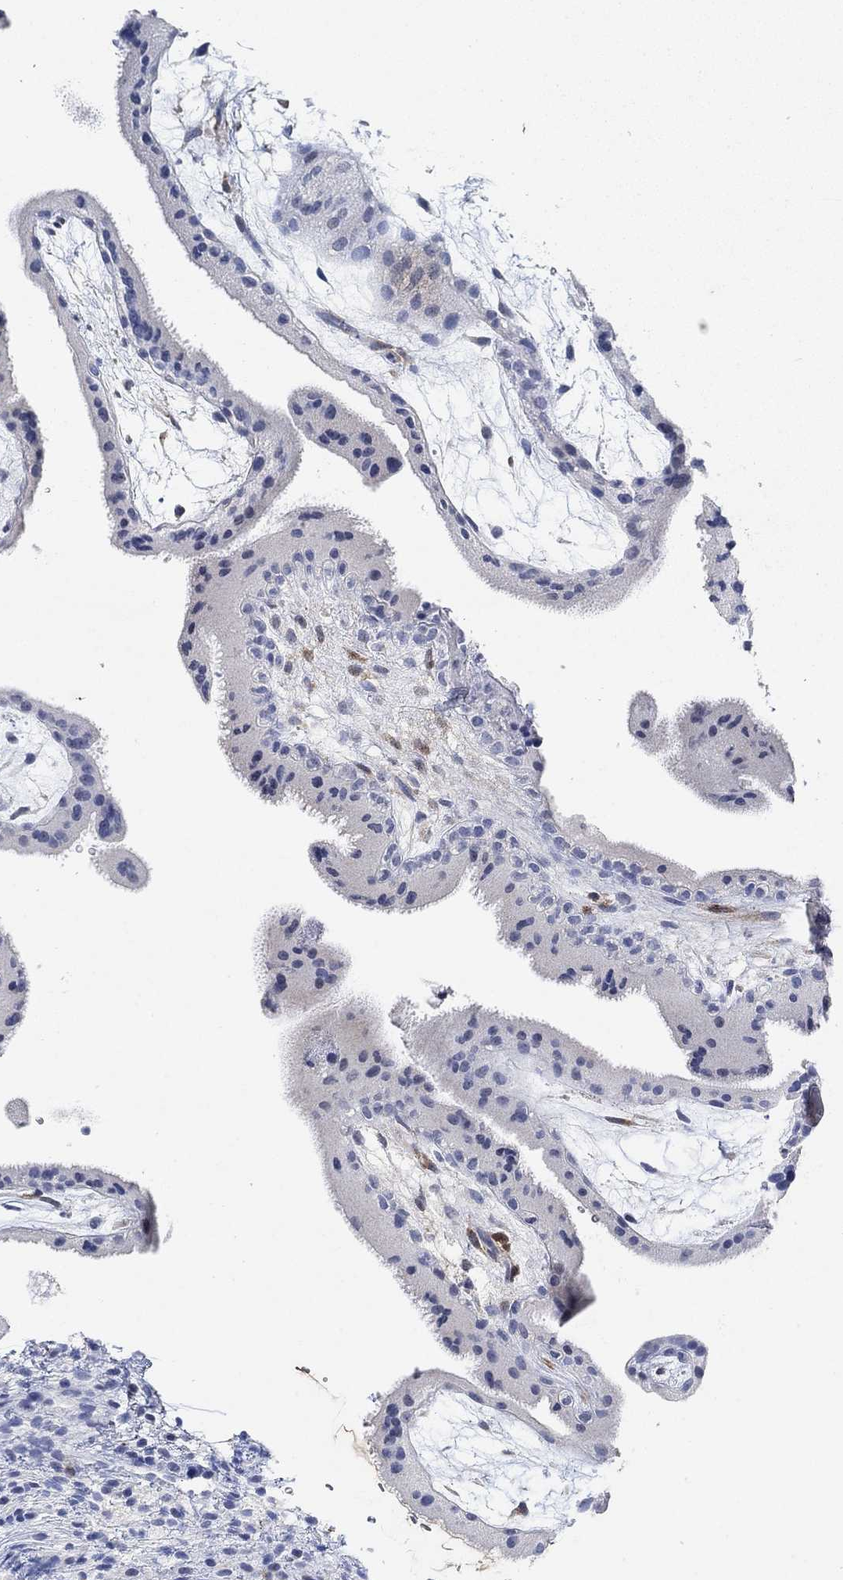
{"staining": {"intensity": "negative", "quantity": "none", "location": "none"}, "tissue": "placenta", "cell_type": "Decidual cells", "image_type": "normal", "snomed": [{"axis": "morphology", "description": "Normal tissue, NOS"}, {"axis": "topography", "description": "Placenta"}], "caption": "IHC of unremarkable placenta demonstrates no expression in decidual cells.", "gene": "VAT1L", "patient": {"sex": "female", "age": 19}}